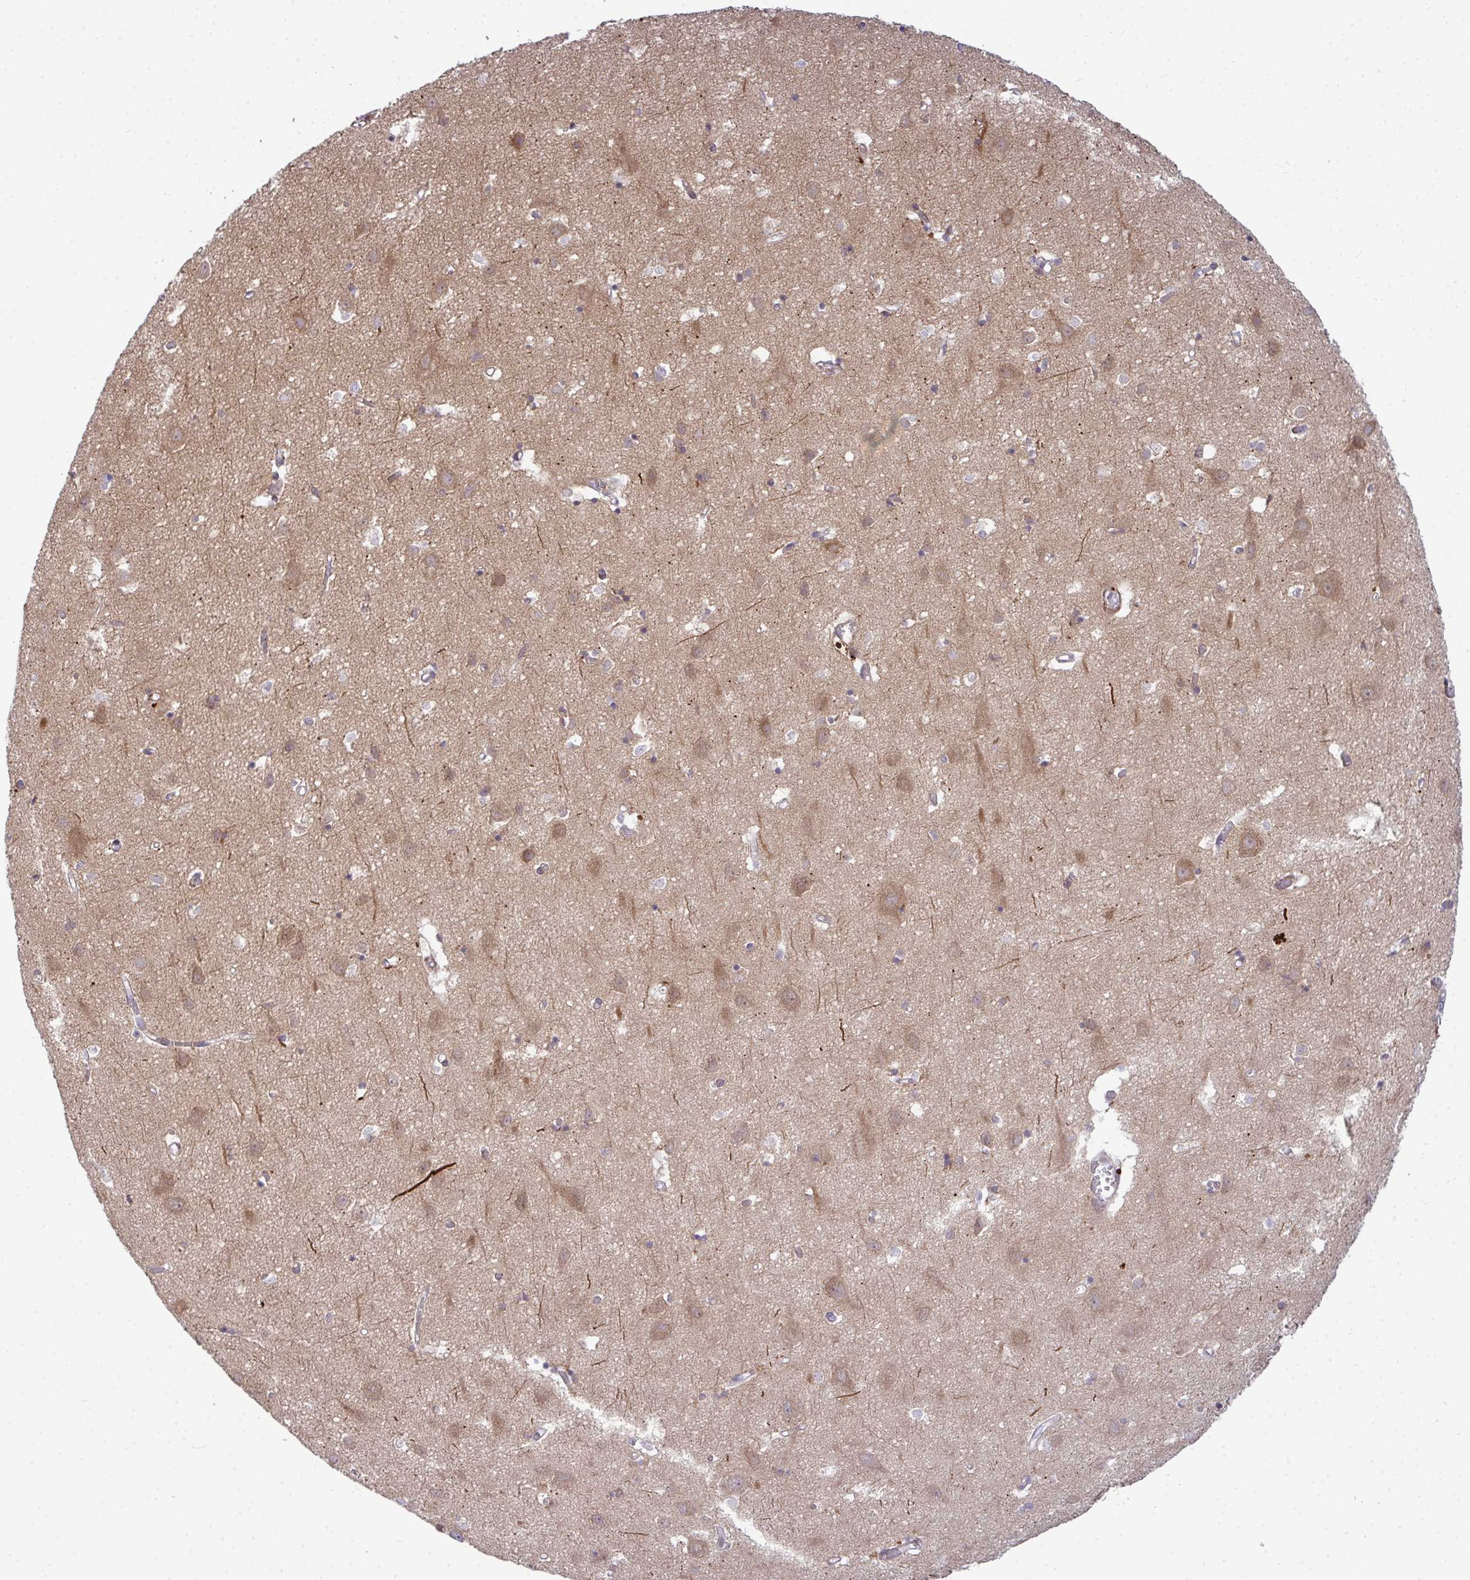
{"staining": {"intensity": "weak", "quantity": ">75%", "location": "cytoplasmic/membranous"}, "tissue": "cerebral cortex", "cell_type": "Endothelial cells", "image_type": "normal", "snomed": [{"axis": "morphology", "description": "Normal tissue, NOS"}, {"axis": "topography", "description": "Cerebral cortex"}], "caption": "Immunohistochemistry (DAB (3,3'-diaminobenzidine)) staining of unremarkable human cerebral cortex exhibits weak cytoplasmic/membranous protein staining in approximately >75% of endothelial cells. The protein of interest is shown in brown color, while the nuclei are stained blue.", "gene": "TRIM44", "patient": {"sex": "male", "age": 70}}